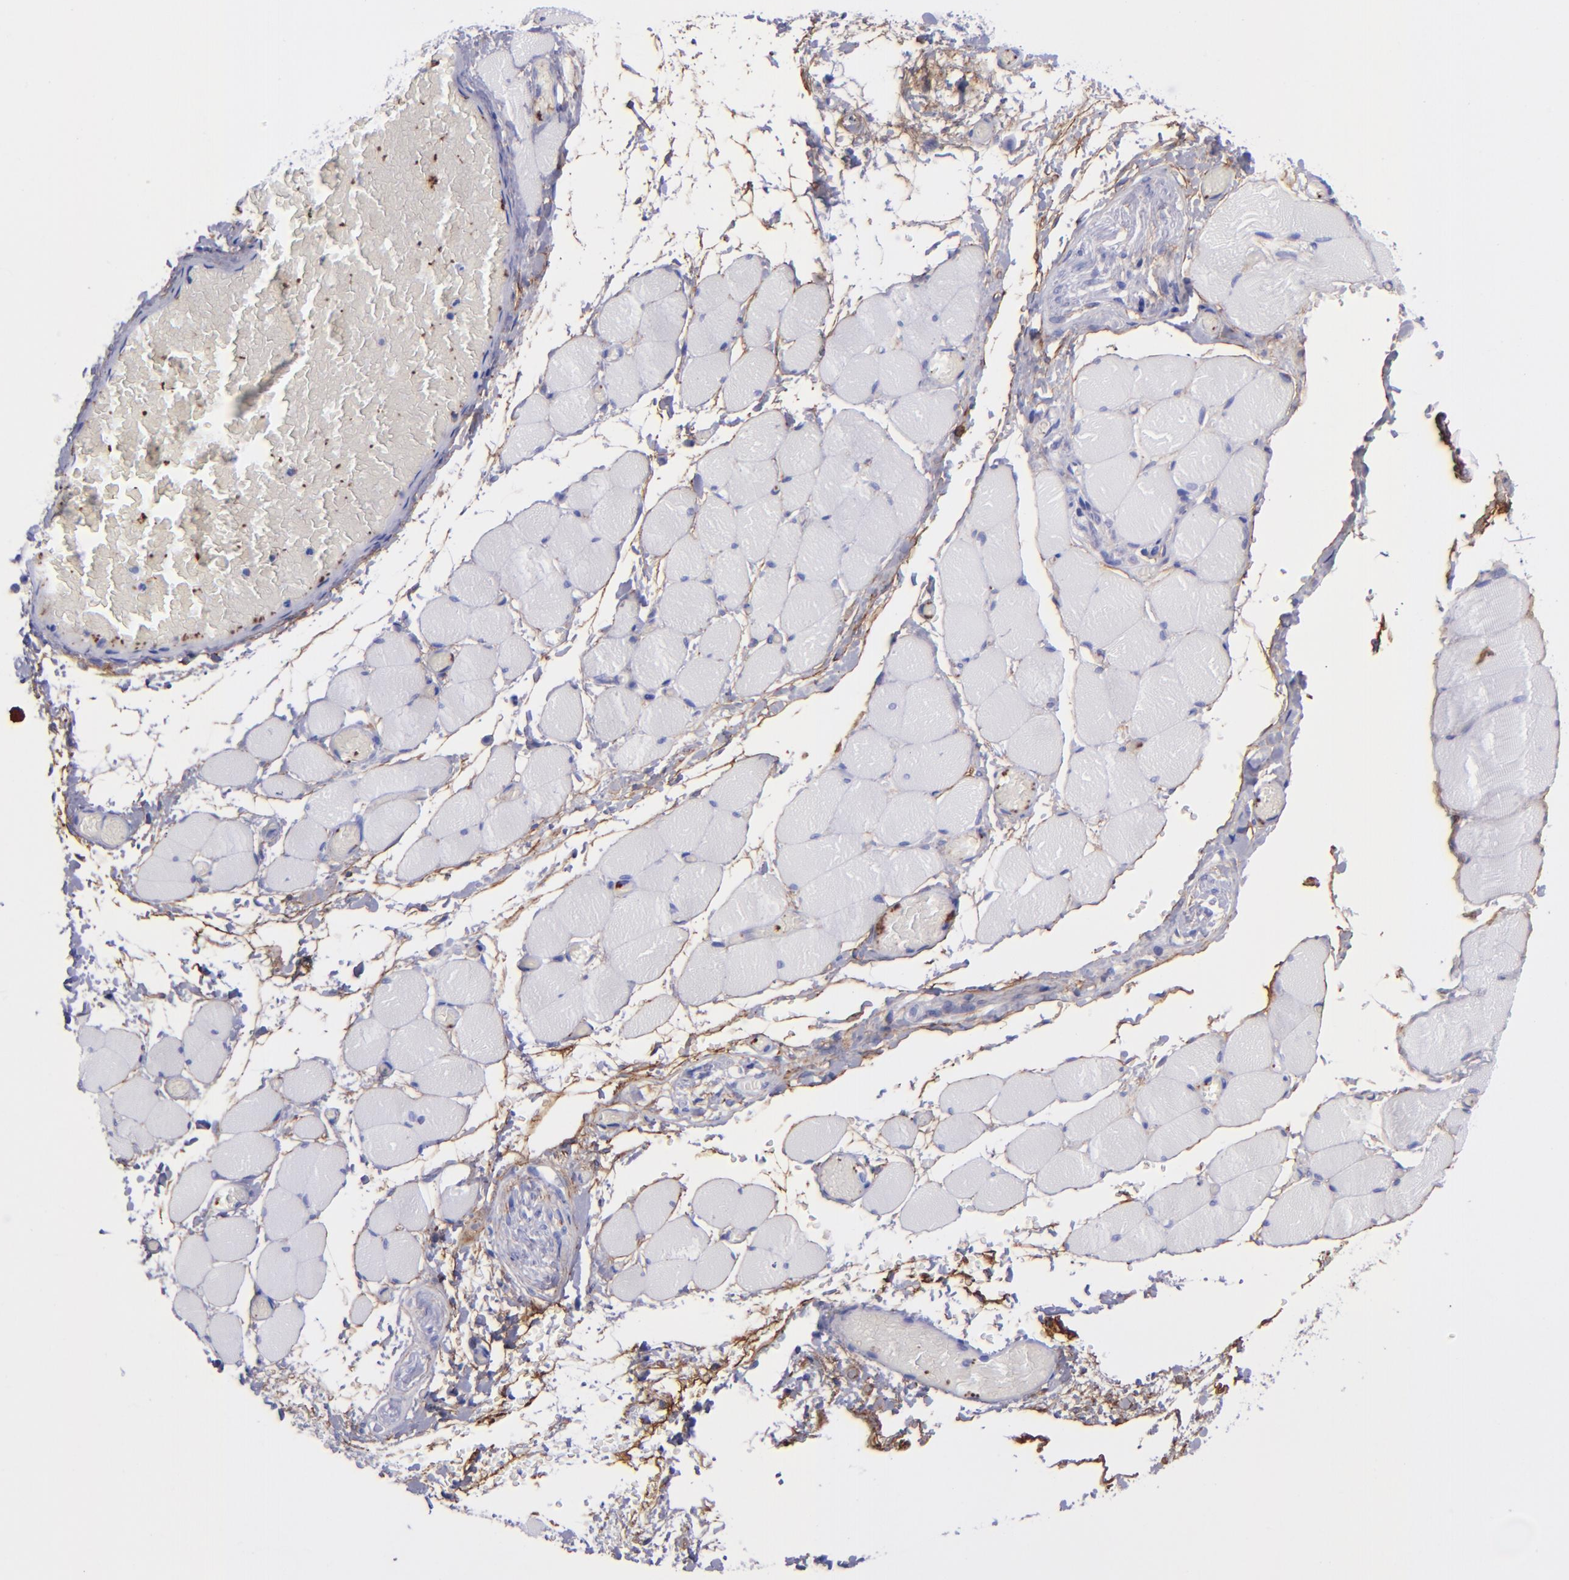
{"staining": {"intensity": "negative", "quantity": "none", "location": "none"}, "tissue": "skeletal muscle", "cell_type": "Myocytes", "image_type": "normal", "snomed": [{"axis": "morphology", "description": "Normal tissue, NOS"}, {"axis": "topography", "description": "Skeletal muscle"}, {"axis": "topography", "description": "Soft tissue"}], "caption": "Myocytes are negative for brown protein staining in unremarkable skeletal muscle.", "gene": "EFCAB13", "patient": {"sex": "female", "age": 58}}